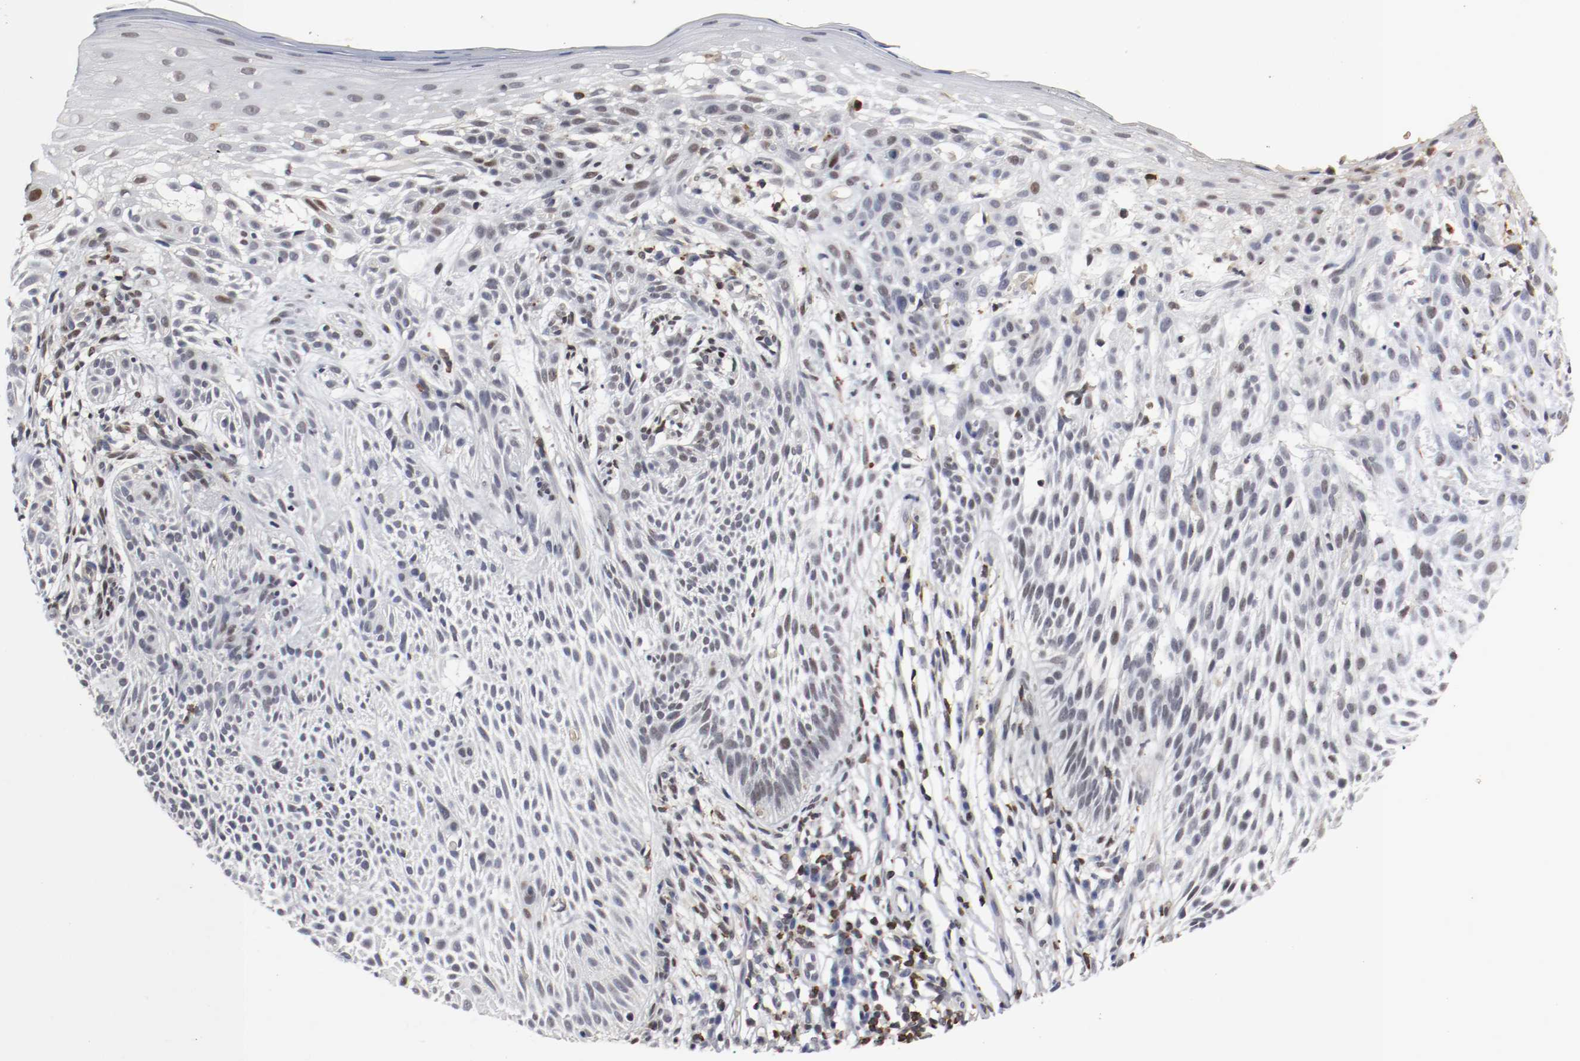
{"staining": {"intensity": "weak", "quantity": "<25%", "location": "nuclear"}, "tissue": "skin cancer", "cell_type": "Tumor cells", "image_type": "cancer", "snomed": [{"axis": "morphology", "description": "Normal tissue, NOS"}, {"axis": "morphology", "description": "Basal cell carcinoma"}, {"axis": "topography", "description": "Skin"}], "caption": "A micrograph of skin cancer (basal cell carcinoma) stained for a protein displays no brown staining in tumor cells.", "gene": "JUND", "patient": {"sex": "female", "age": 69}}